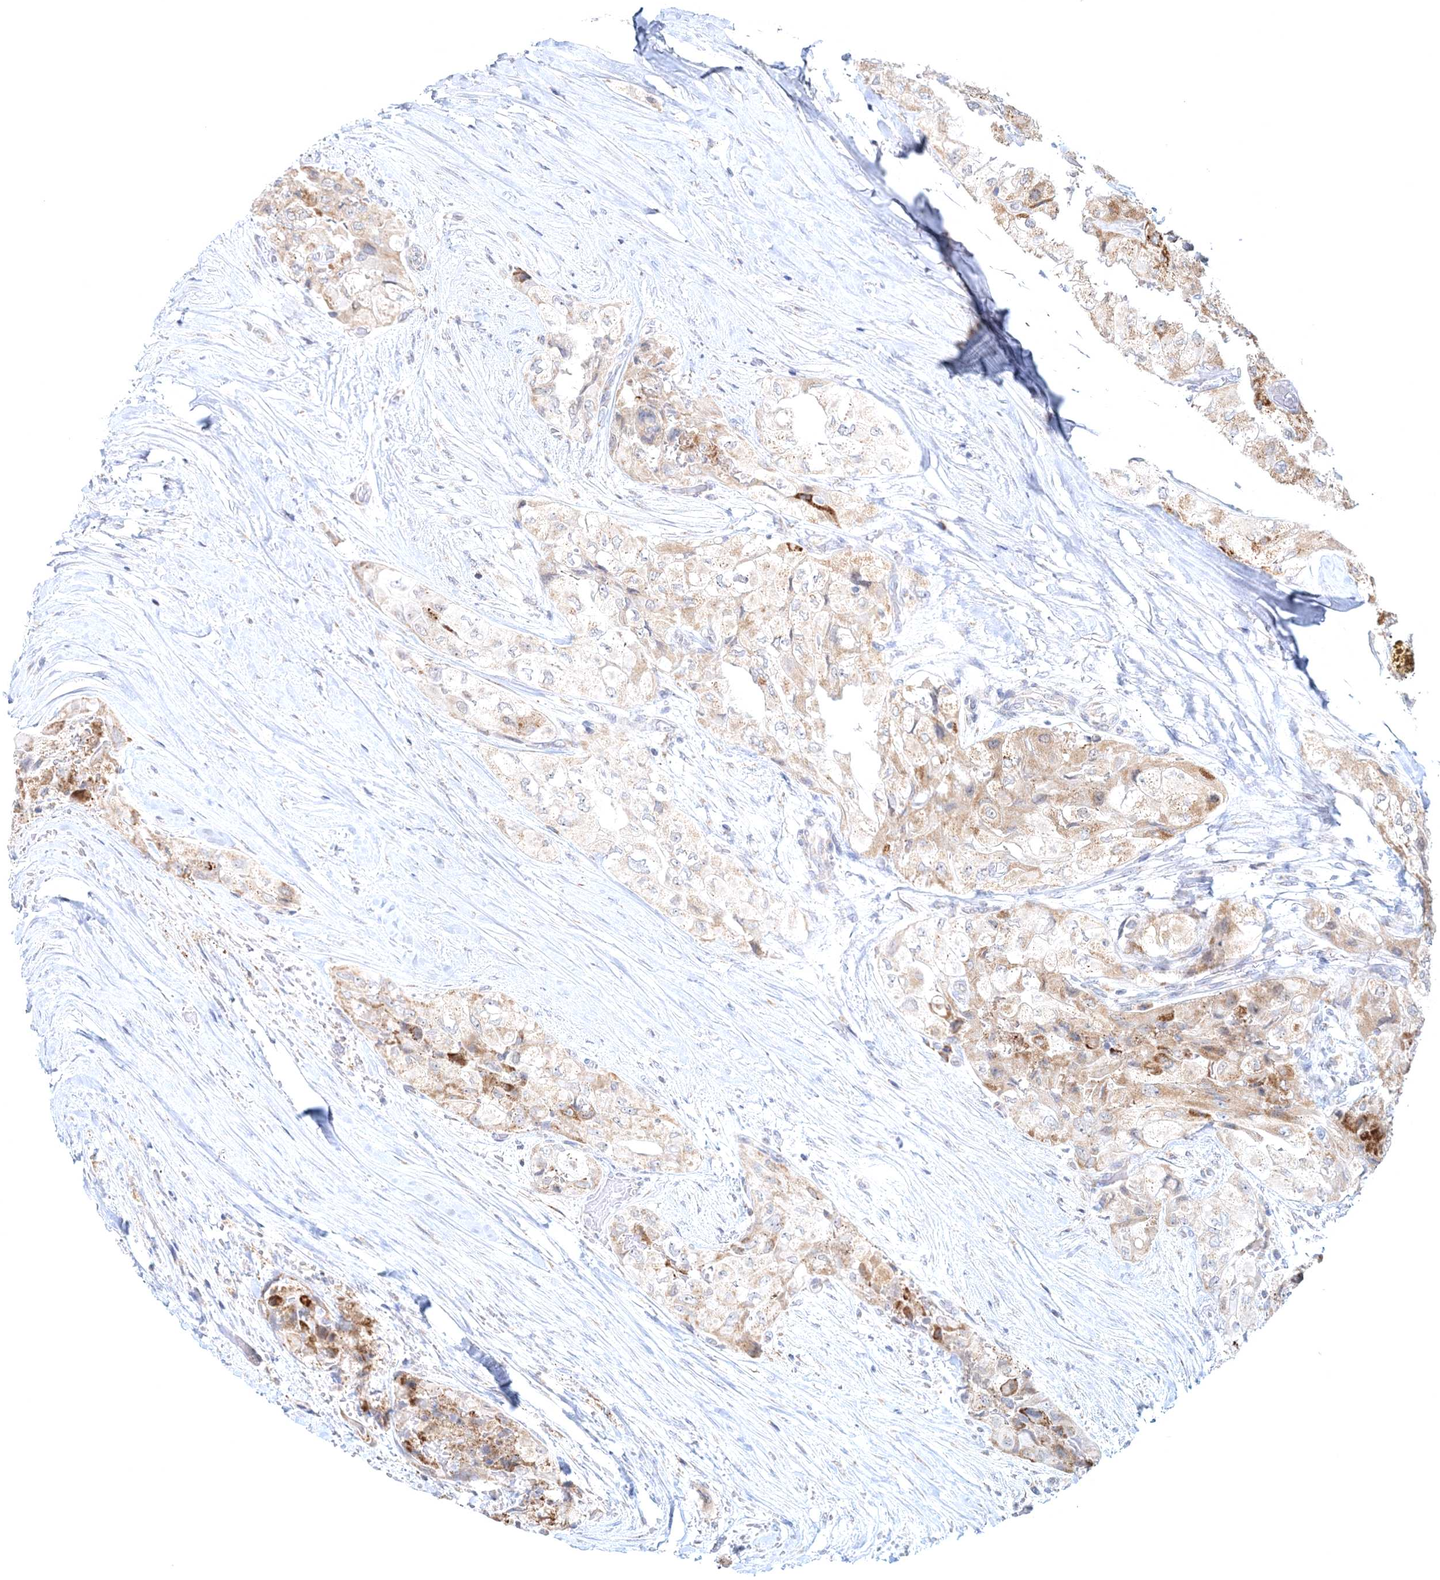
{"staining": {"intensity": "moderate", "quantity": ">75%", "location": "cytoplasmic/membranous"}, "tissue": "thyroid cancer", "cell_type": "Tumor cells", "image_type": "cancer", "snomed": [{"axis": "morphology", "description": "Papillary adenocarcinoma, NOS"}, {"axis": "topography", "description": "Thyroid gland"}], "caption": "Immunohistochemical staining of thyroid cancer shows medium levels of moderate cytoplasmic/membranous expression in about >75% of tumor cells.", "gene": "RNF150", "patient": {"sex": "female", "age": 59}}